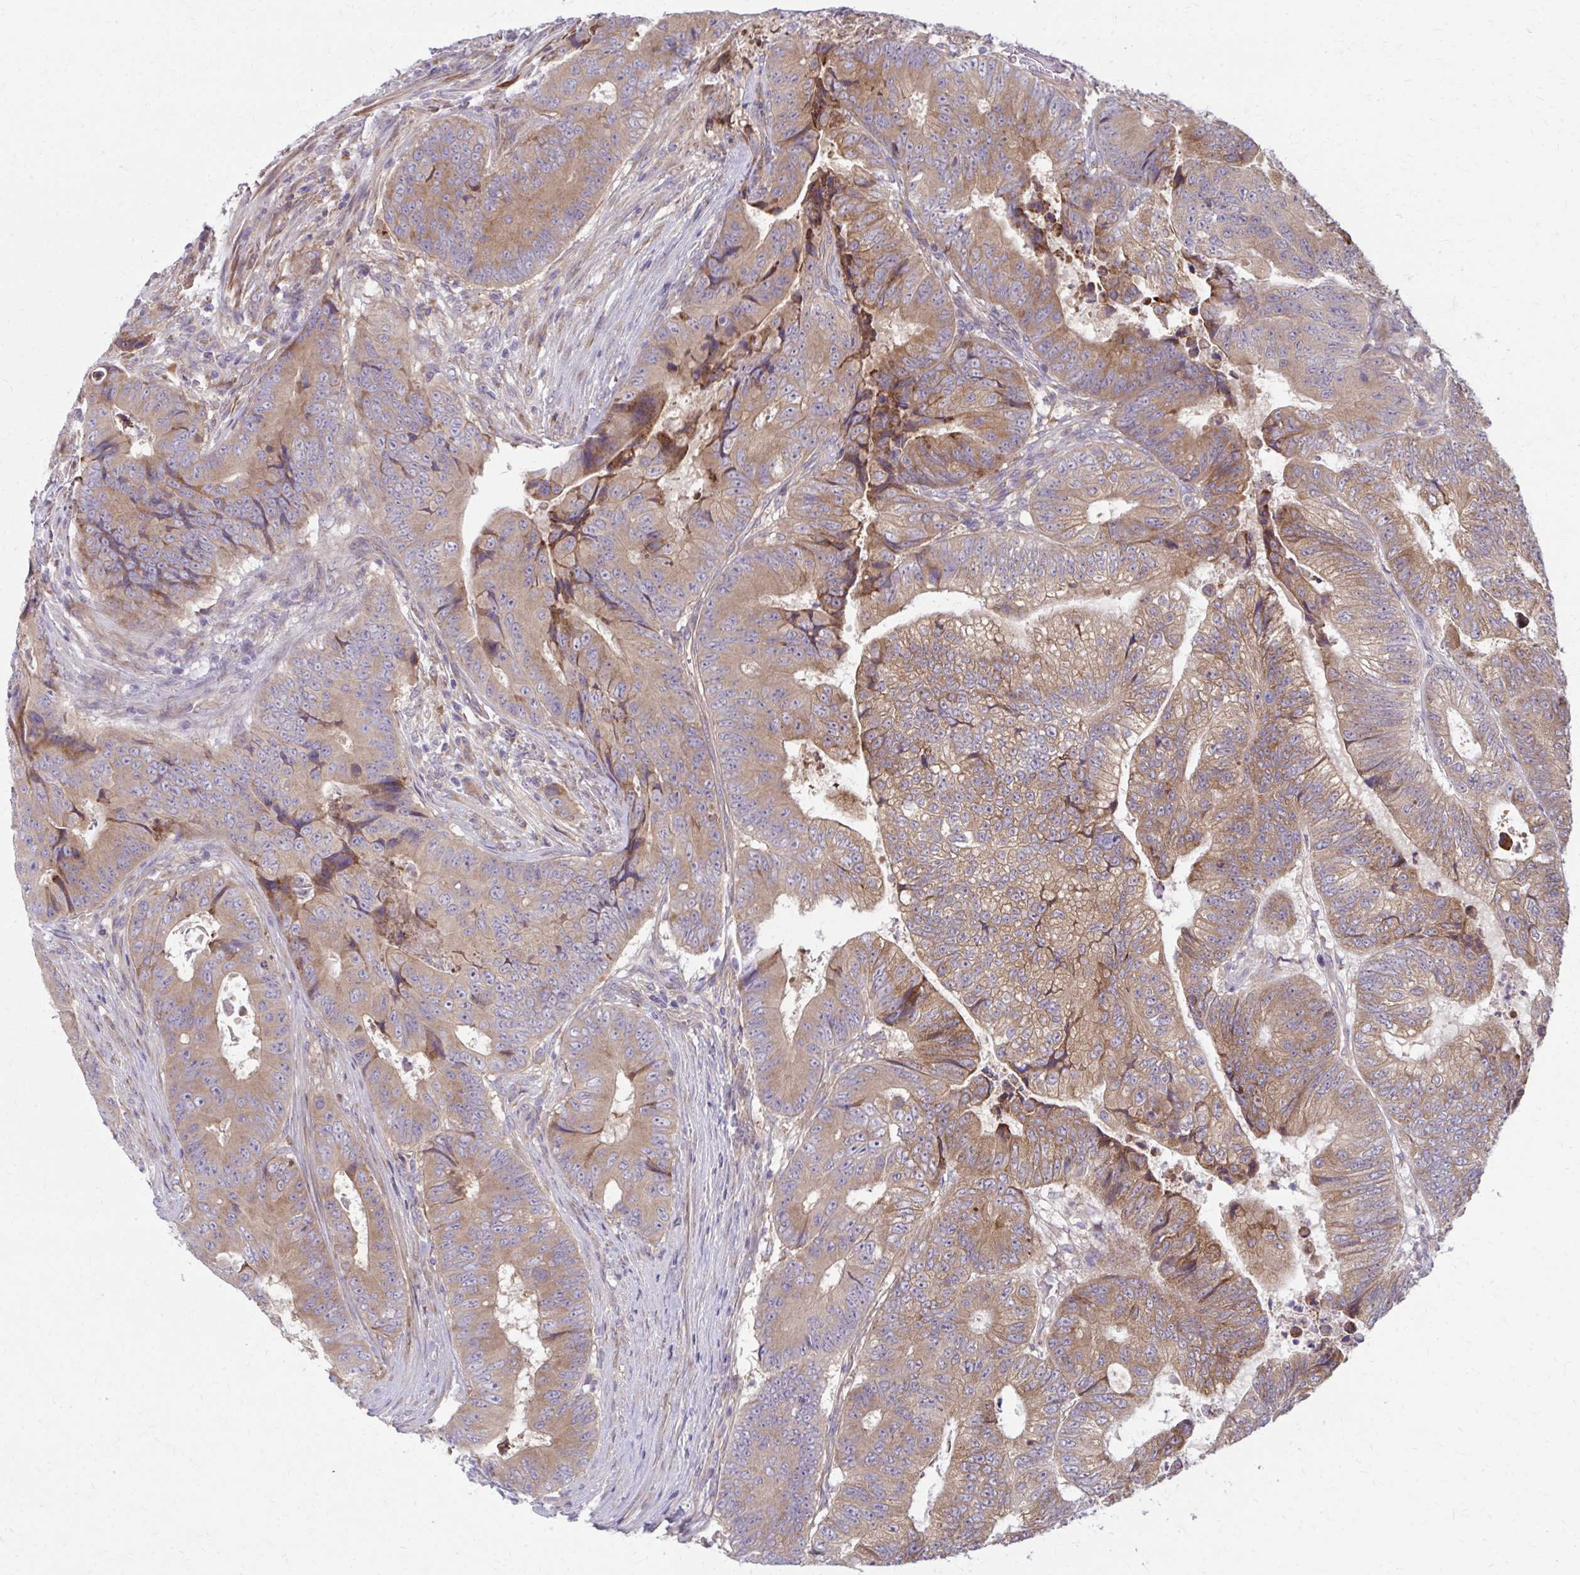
{"staining": {"intensity": "moderate", "quantity": ">75%", "location": "cytoplasmic/membranous"}, "tissue": "colorectal cancer", "cell_type": "Tumor cells", "image_type": "cancer", "snomed": [{"axis": "morphology", "description": "Adenocarcinoma, NOS"}, {"axis": "topography", "description": "Colon"}], "caption": "High-power microscopy captured an IHC image of colorectal cancer, revealing moderate cytoplasmic/membranous positivity in approximately >75% of tumor cells.", "gene": "CEMP1", "patient": {"sex": "female", "age": 48}}